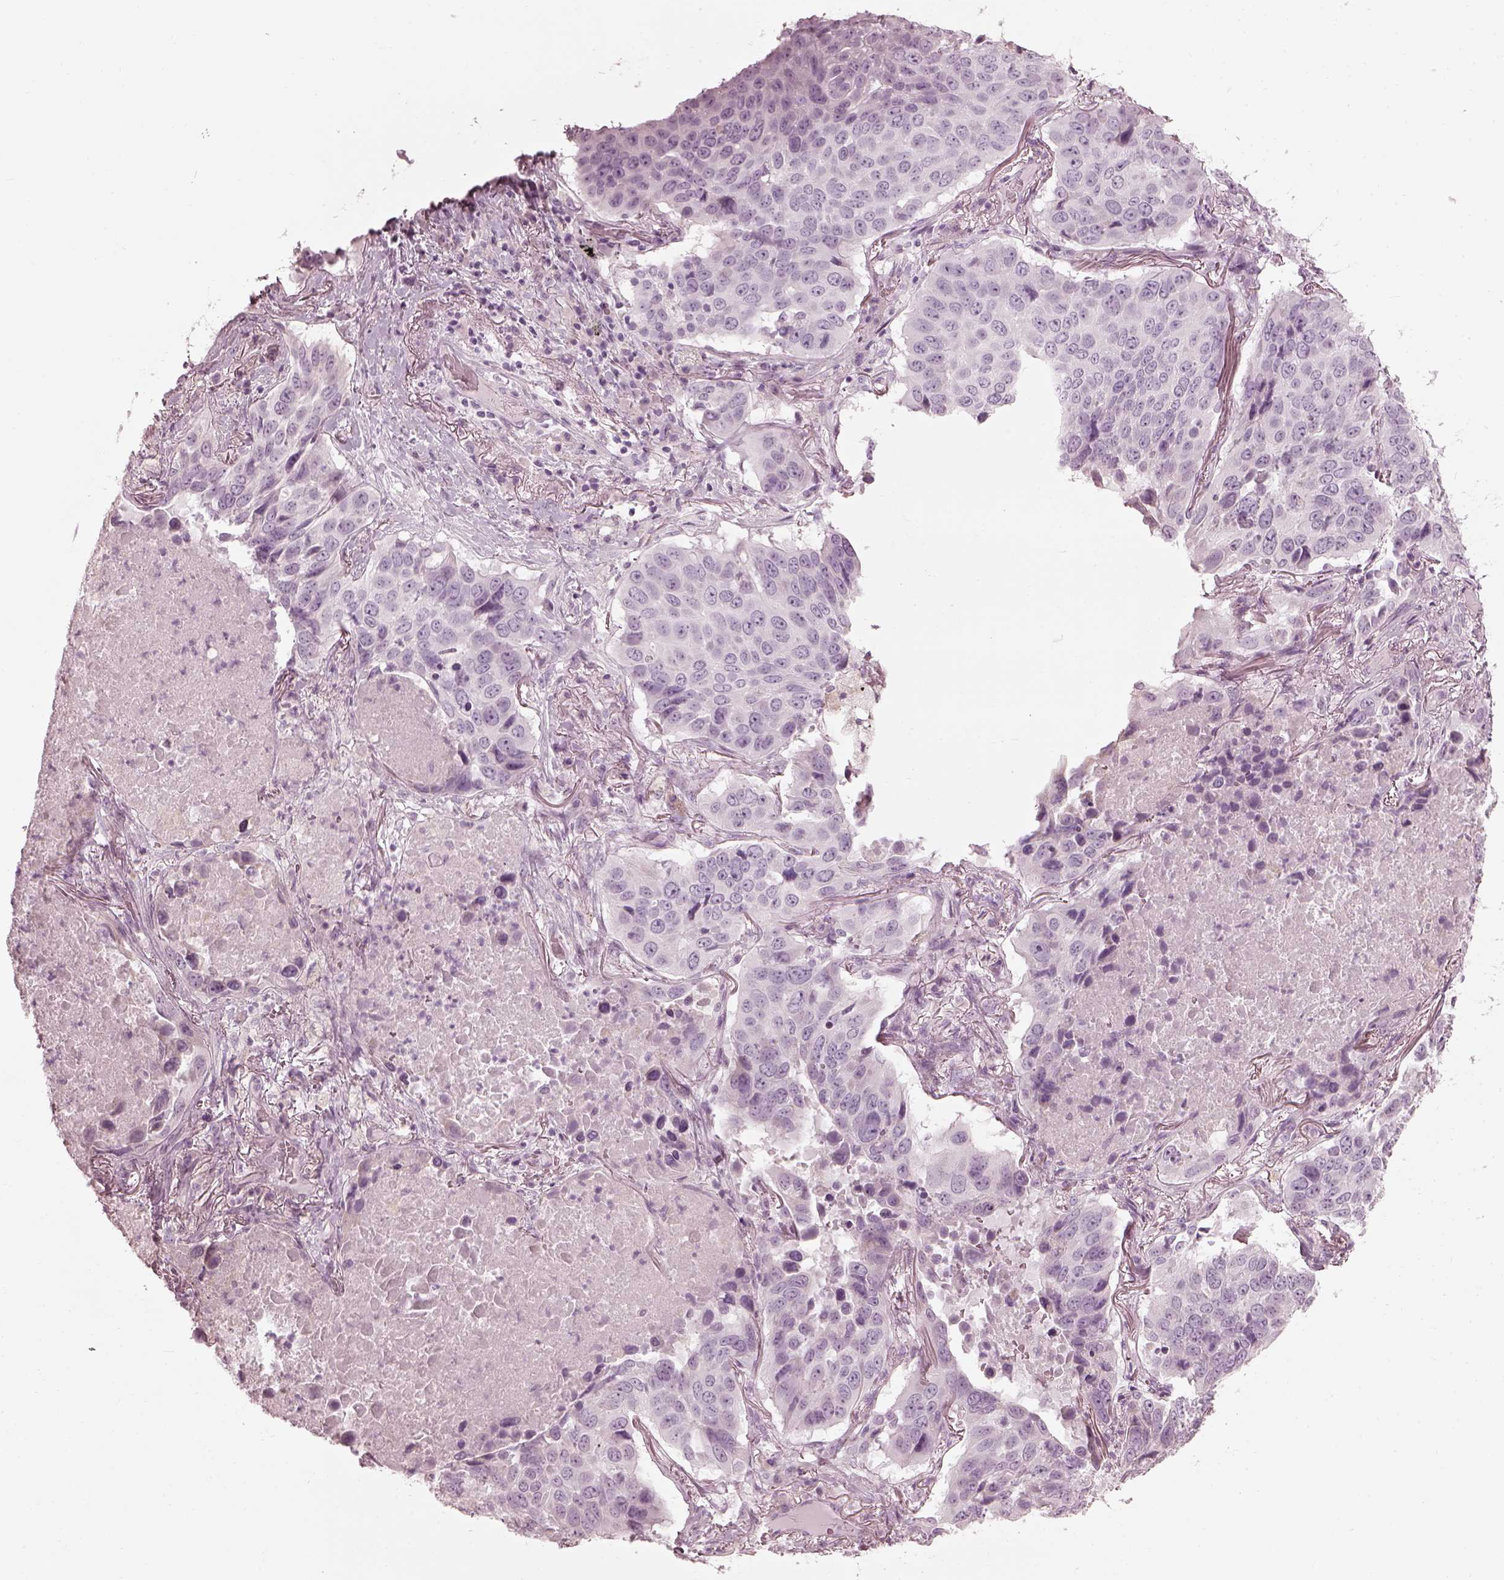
{"staining": {"intensity": "negative", "quantity": "none", "location": "none"}, "tissue": "lung cancer", "cell_type": "Tumor cells", "image_type": "cancer", "snomed": [{"axis": "morphology", "description": "Normal tissue, NOS"}, {"axis": "morphology", "description": "Squamous cell carcinoma, NOS"}, {"axis": "topography", "description": "Bronchus"}, {"axis": "topography", "description": "Lung"}], "caption": "IHC image of lung cancer (squamous cell carcinoma) stained for a protein (brown), which shows no staining in tumor cells.", "gene": "SAXO2", "patient": {"sex": "male", "age": 64}}